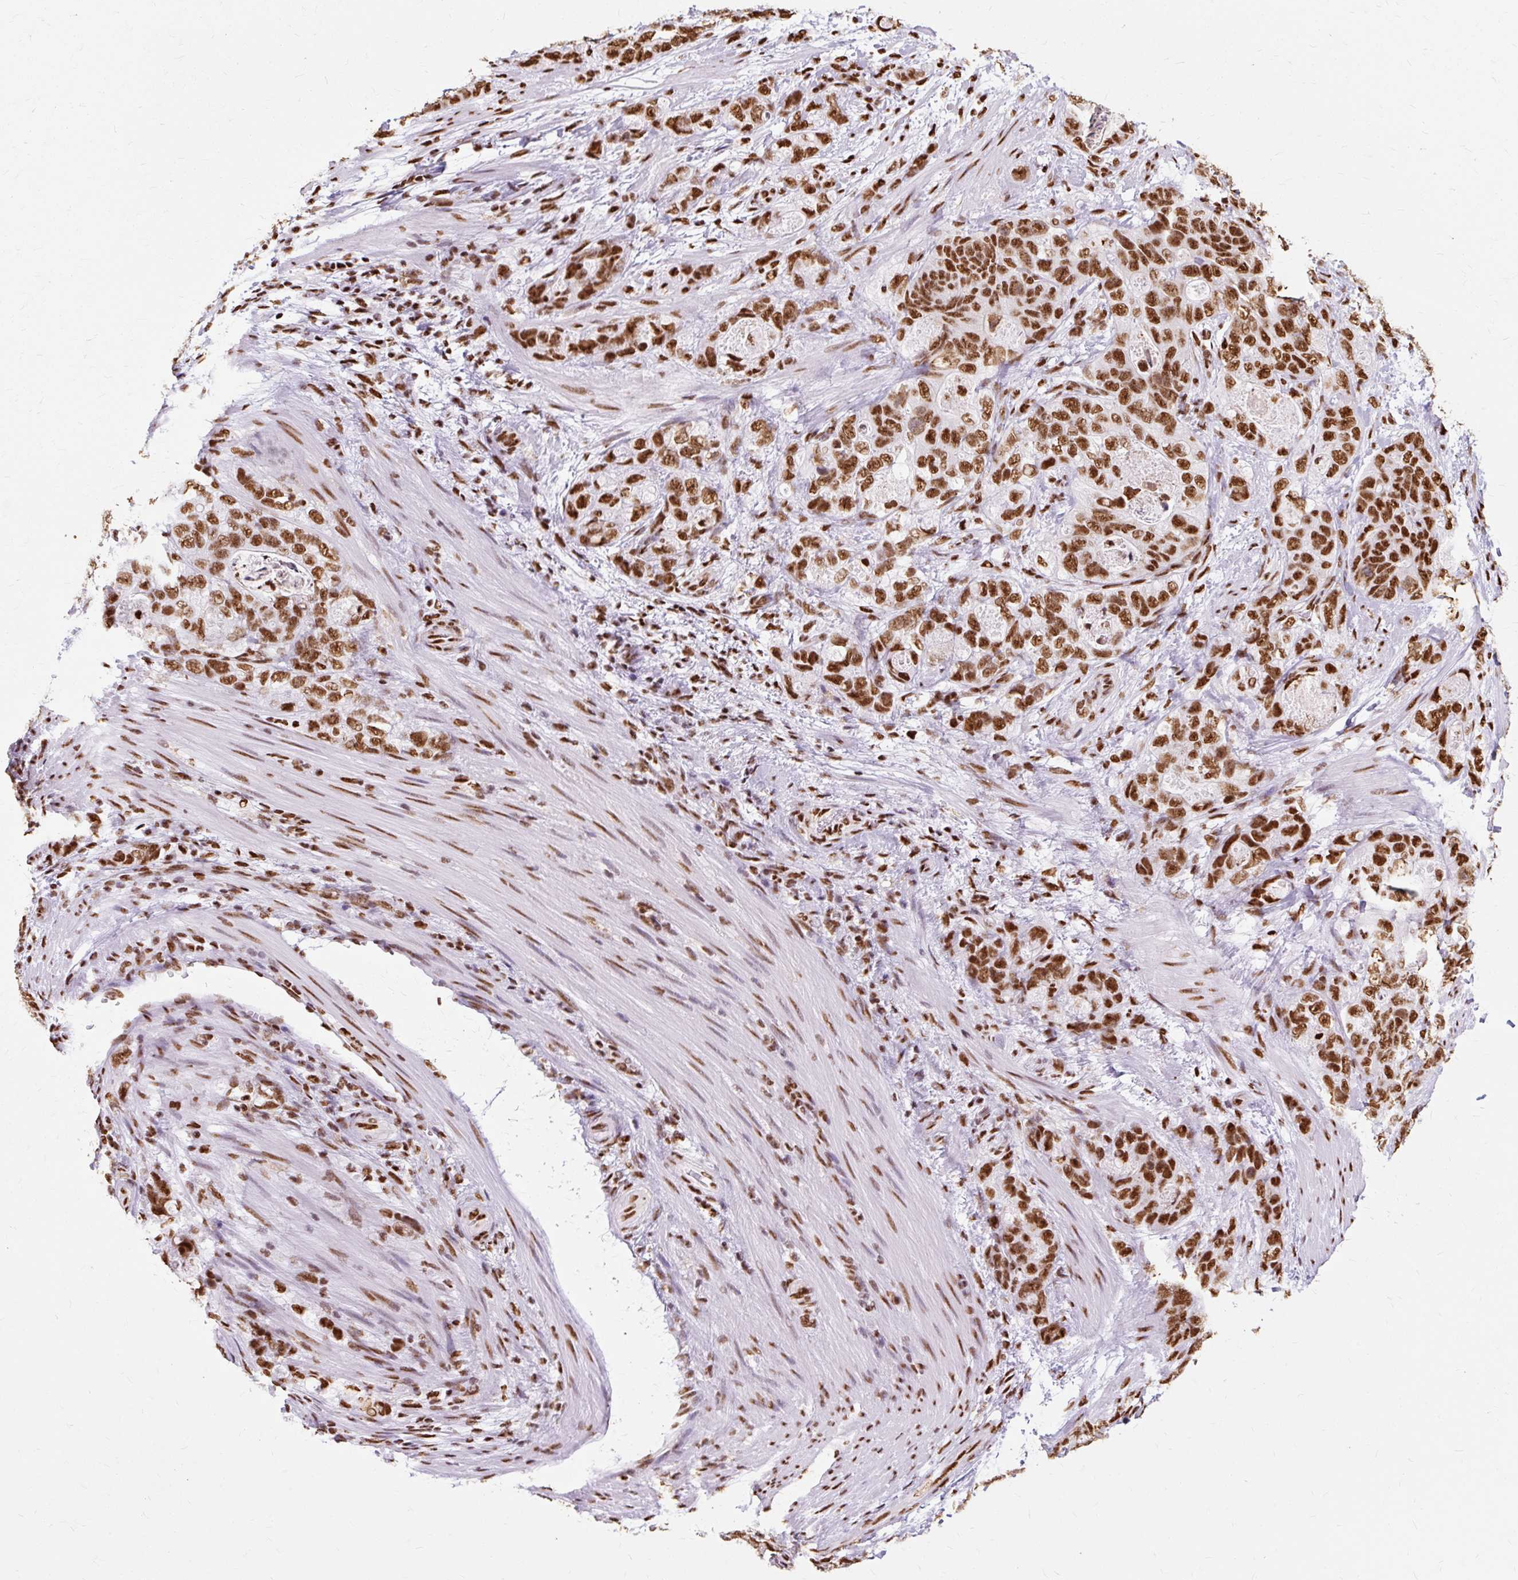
{"staining": {"intensity": "strong", "quantity": ">75%", "location": "nuclear"}, "tissue": "stomach cancer", "cell_type": "Tumor cells", "image_type": "cancer", "snomed": [{"axis": "morphology", "description": "Normal tissue, NOS"}, {"axis": "morphology", "description": "Adenocarcinoma, NOS"}, {"axis": "topography", "description": "Stomach"}], "caption": "Adenocarcinoma (stomach) stained with a brown dye displays strong nuclear positive staining in approximately >75% of tumor cells.", "gene": "XRCC6", "patient": {"sex": "female", "age": 89}}